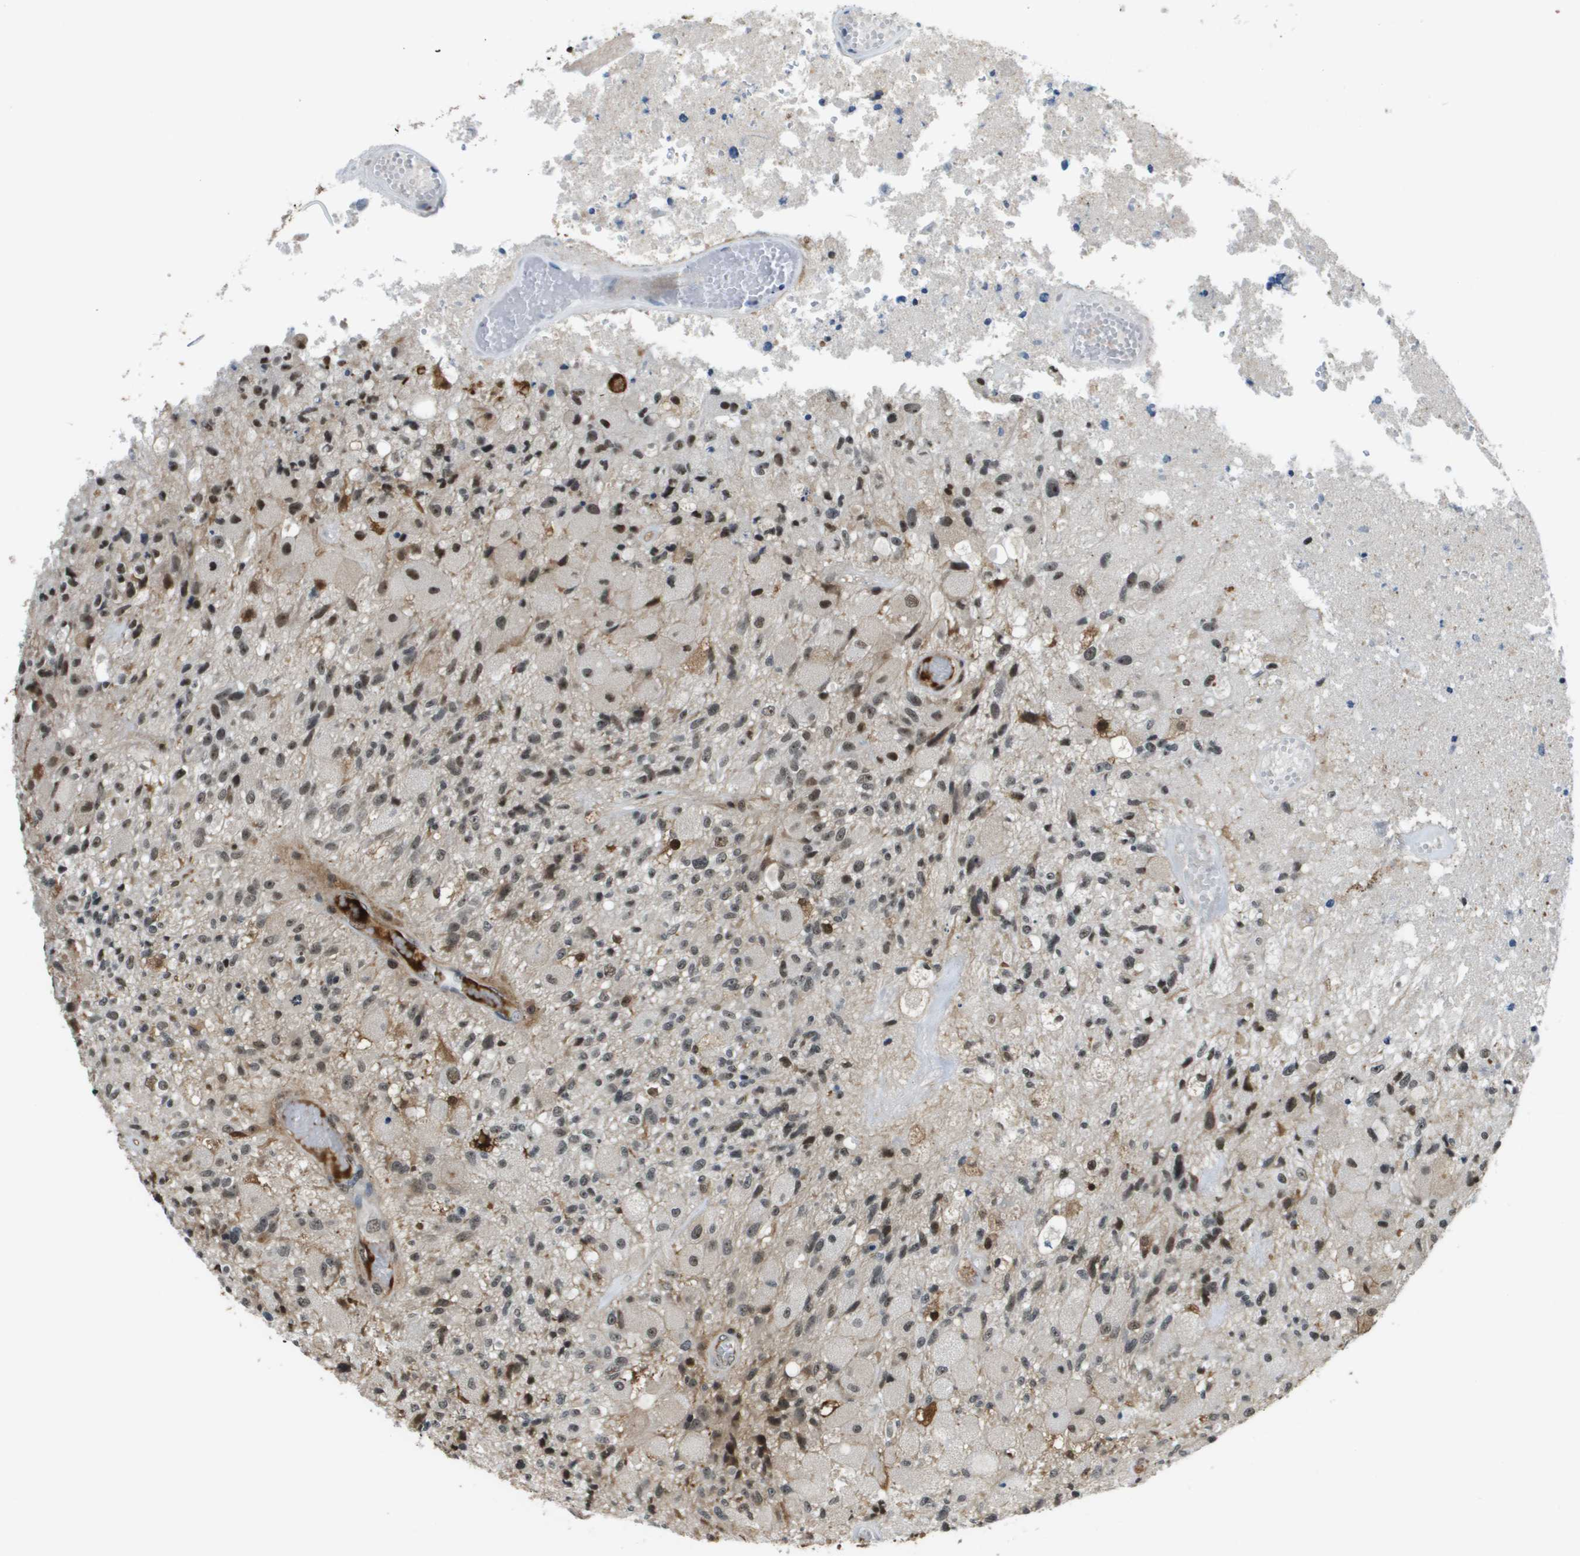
{"staining": {"intensity": "moderate", "quantity": "25%-75%", "location": "nuclear"}, "tissue": "glioma", "cell_type": "Tumor cells", "image_type": "cancer", "snomed": [{"axis": "morphology", "description": "Normal tissue, NOS"}, {"axis": "morphology", "description": "Glioma, malignant, High grade"}, {"axis": "topography", "description": "Cerebral cortex"}], "caption": "This photomicrograph demonstrates high-grade glioma (malignant) stained with immunohistochemistry to label a protein in brown. The nuclear of tumor cells show moderate positivity for the protein. Nuclei are counter-stained blue.", "gene": "EP400", "patient": {"sex": "male", "age": 77}}